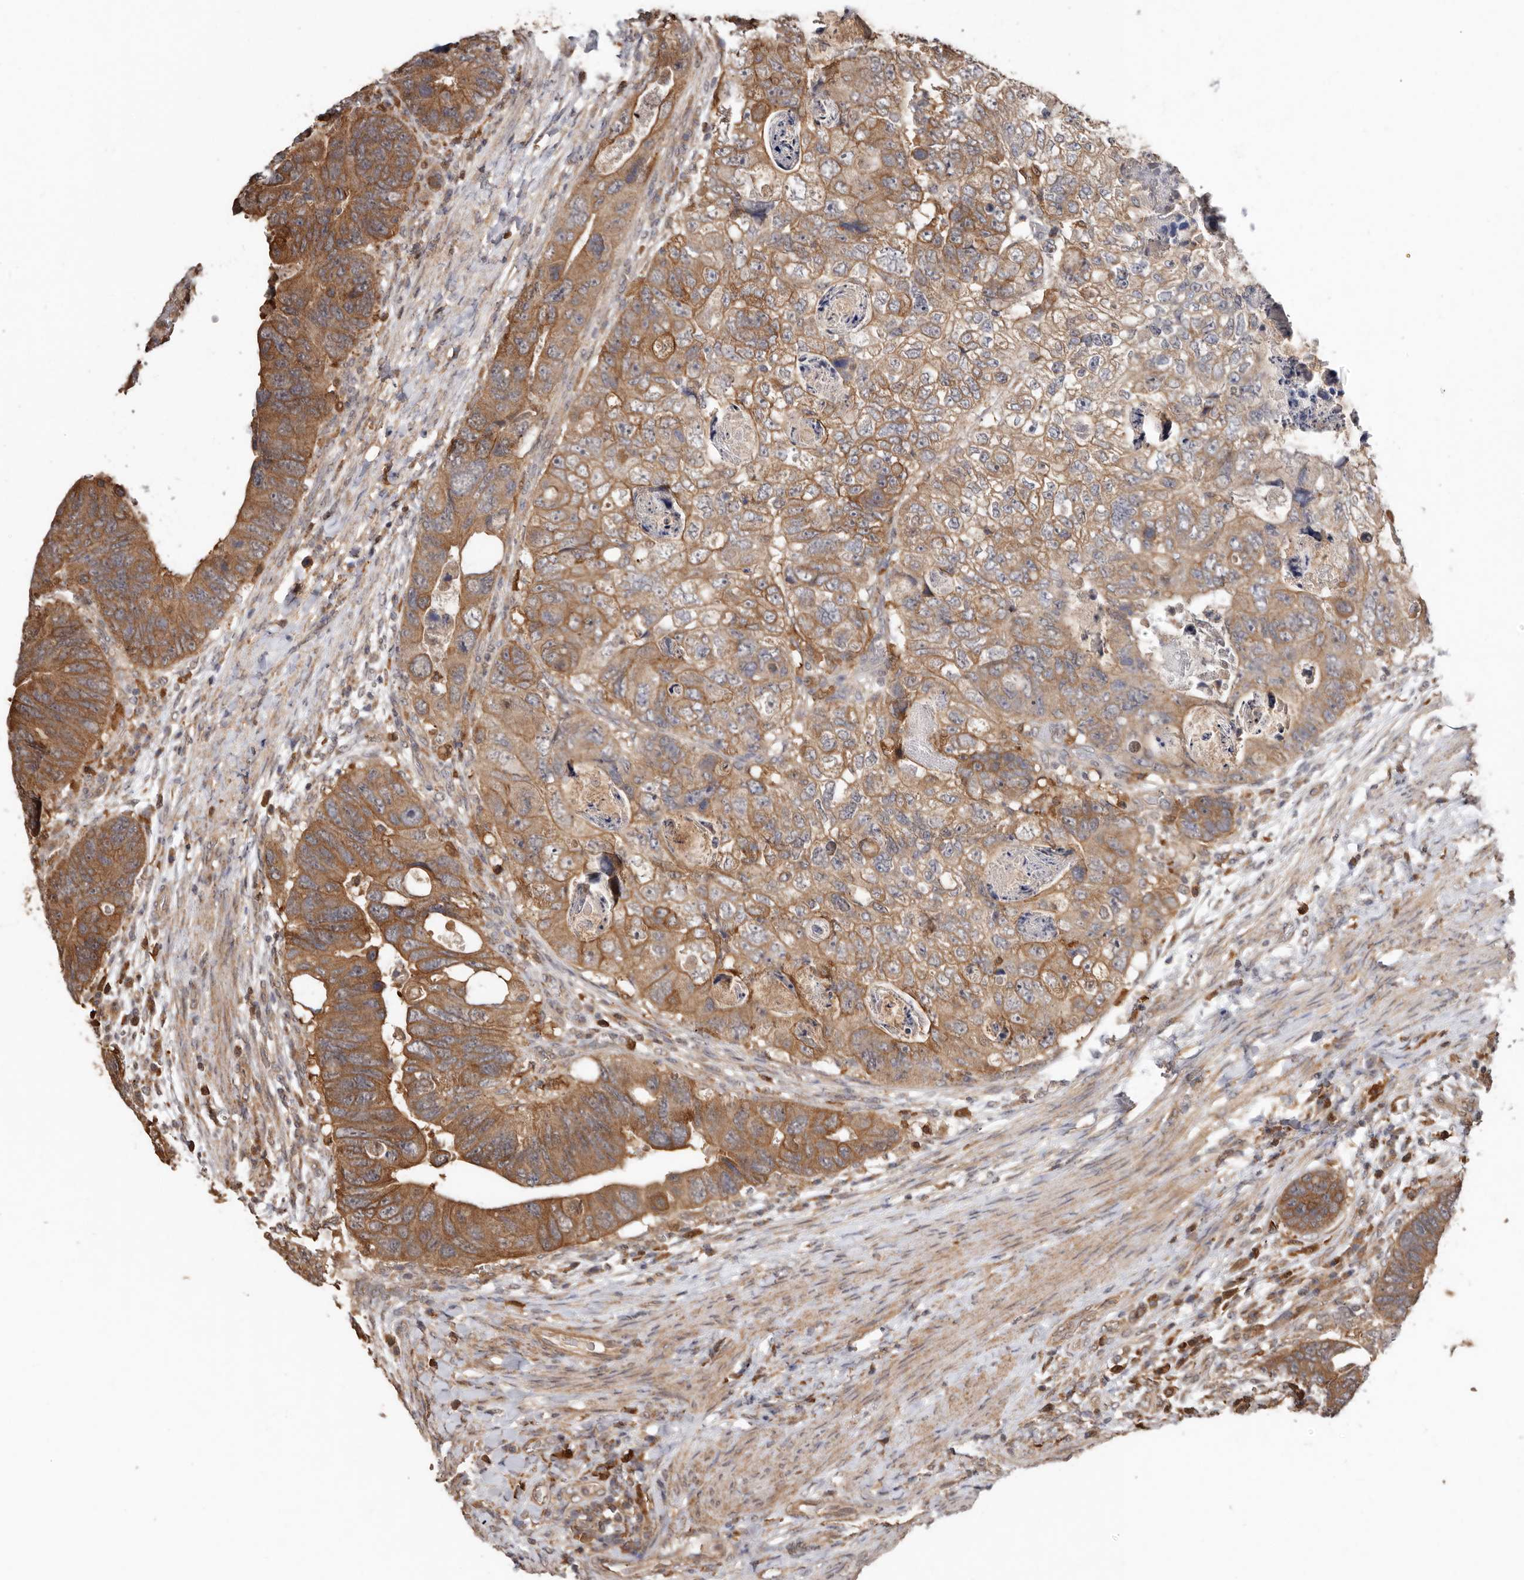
{"staining": {"intensity": "strong", "quantity": ">75%", "location": "cytoplasmic/membranous"}, "tissue": "colorectal cancer", "cell_type": "Tumor cells", "image_type": "cancer", "snomed": [{"axis": "morphology", "description": "Adenocarcinoma, NOS"}, {"axis": "topography", "description": "Rectum"}], "caption": "There is high levels of strong cytoplasmic/membranous staining in tumor cells of adenocarcinoma (colorectal), as demonstrated by immunohistochemical staining (brown color).", "gene": "RSPO2", "patient": {"sex": "male", "age": 59}}